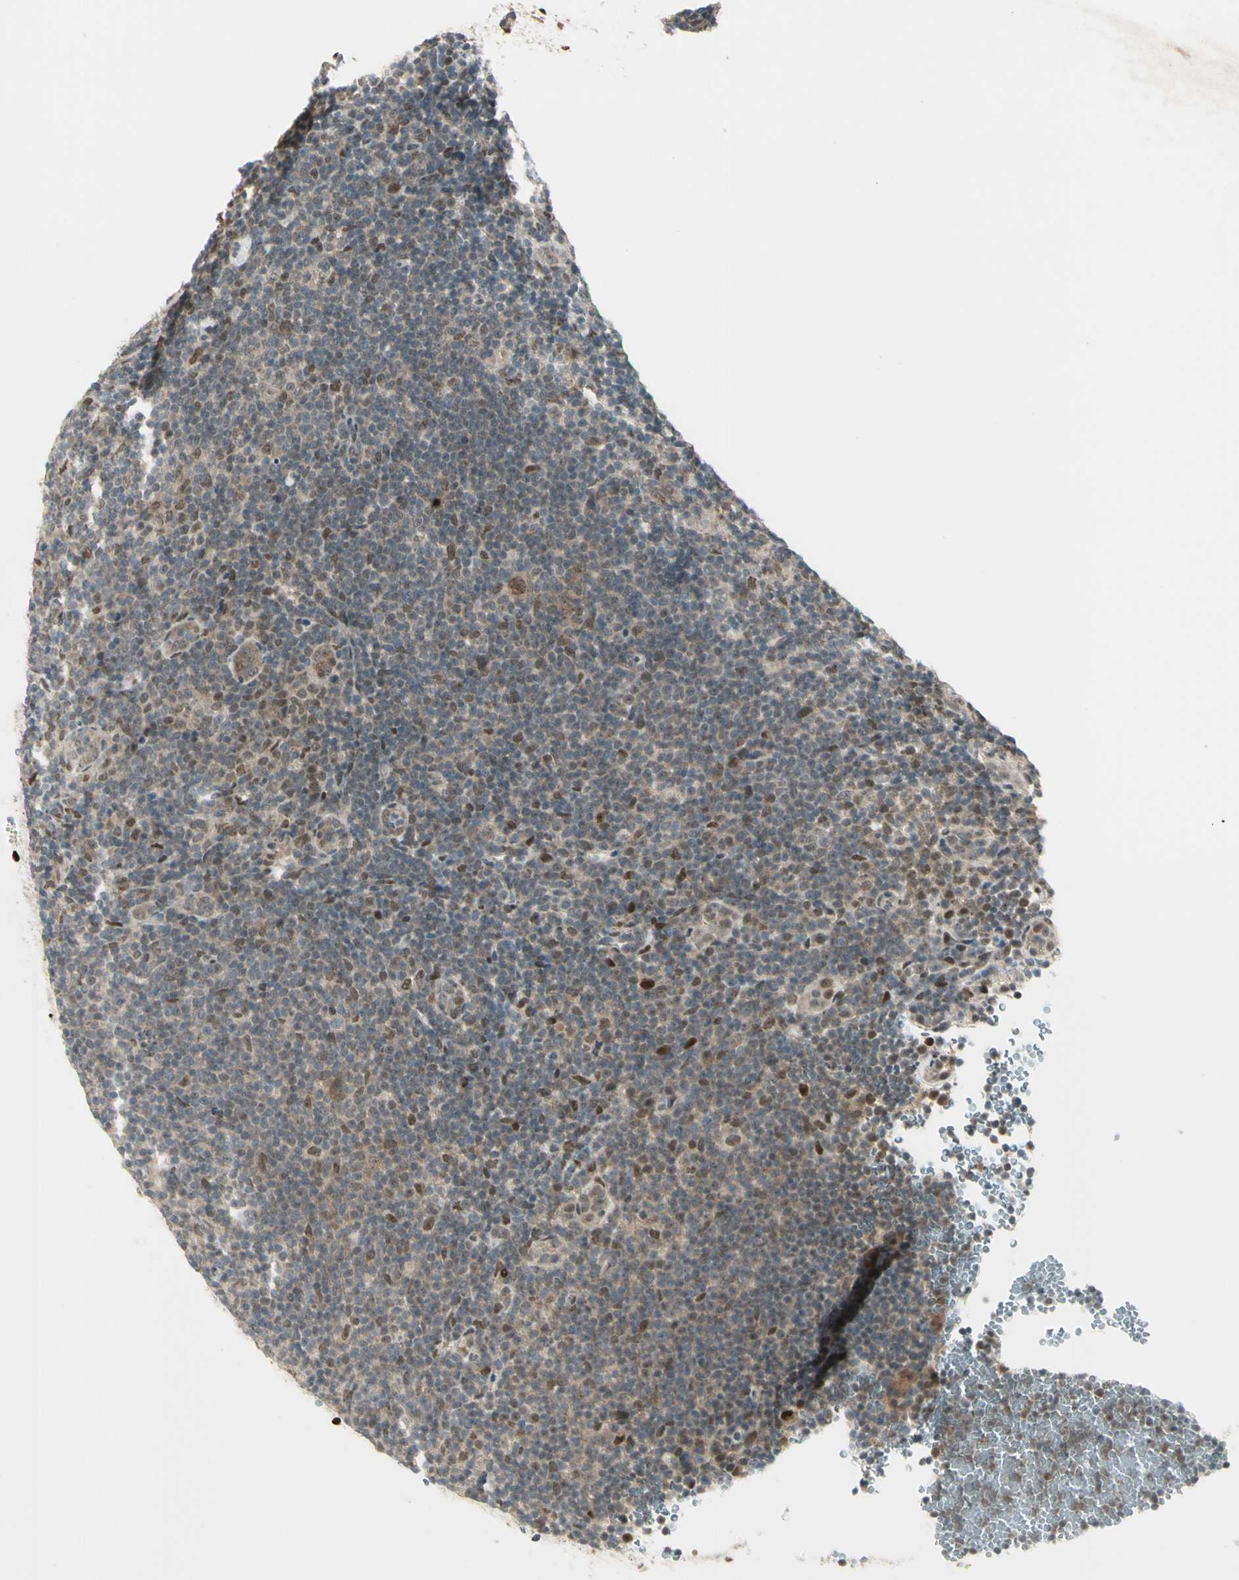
{"staining": {"intensity": "moderate", "quantity": ">75%", "location": "nuclear"}, "tissue": "lymphoma", "cell_type": "Tumor cells", "image_type": "cancer", "snomed": [{"axis": "morphology", "description": "Hodgkin's disease, NOS"}, {"axis": "topography", "description": "Lymph node"}], "caption": "IHC histopathology image of neoplastic tissue: human lymphoma stained using IHC displays medium levels of moderate protein expression localized specifically in the nuclear of tumor cells, appearing as a nuclear brown color.", "gene": "GTF3A", "patient": {"sex": "female", "age": 57}}